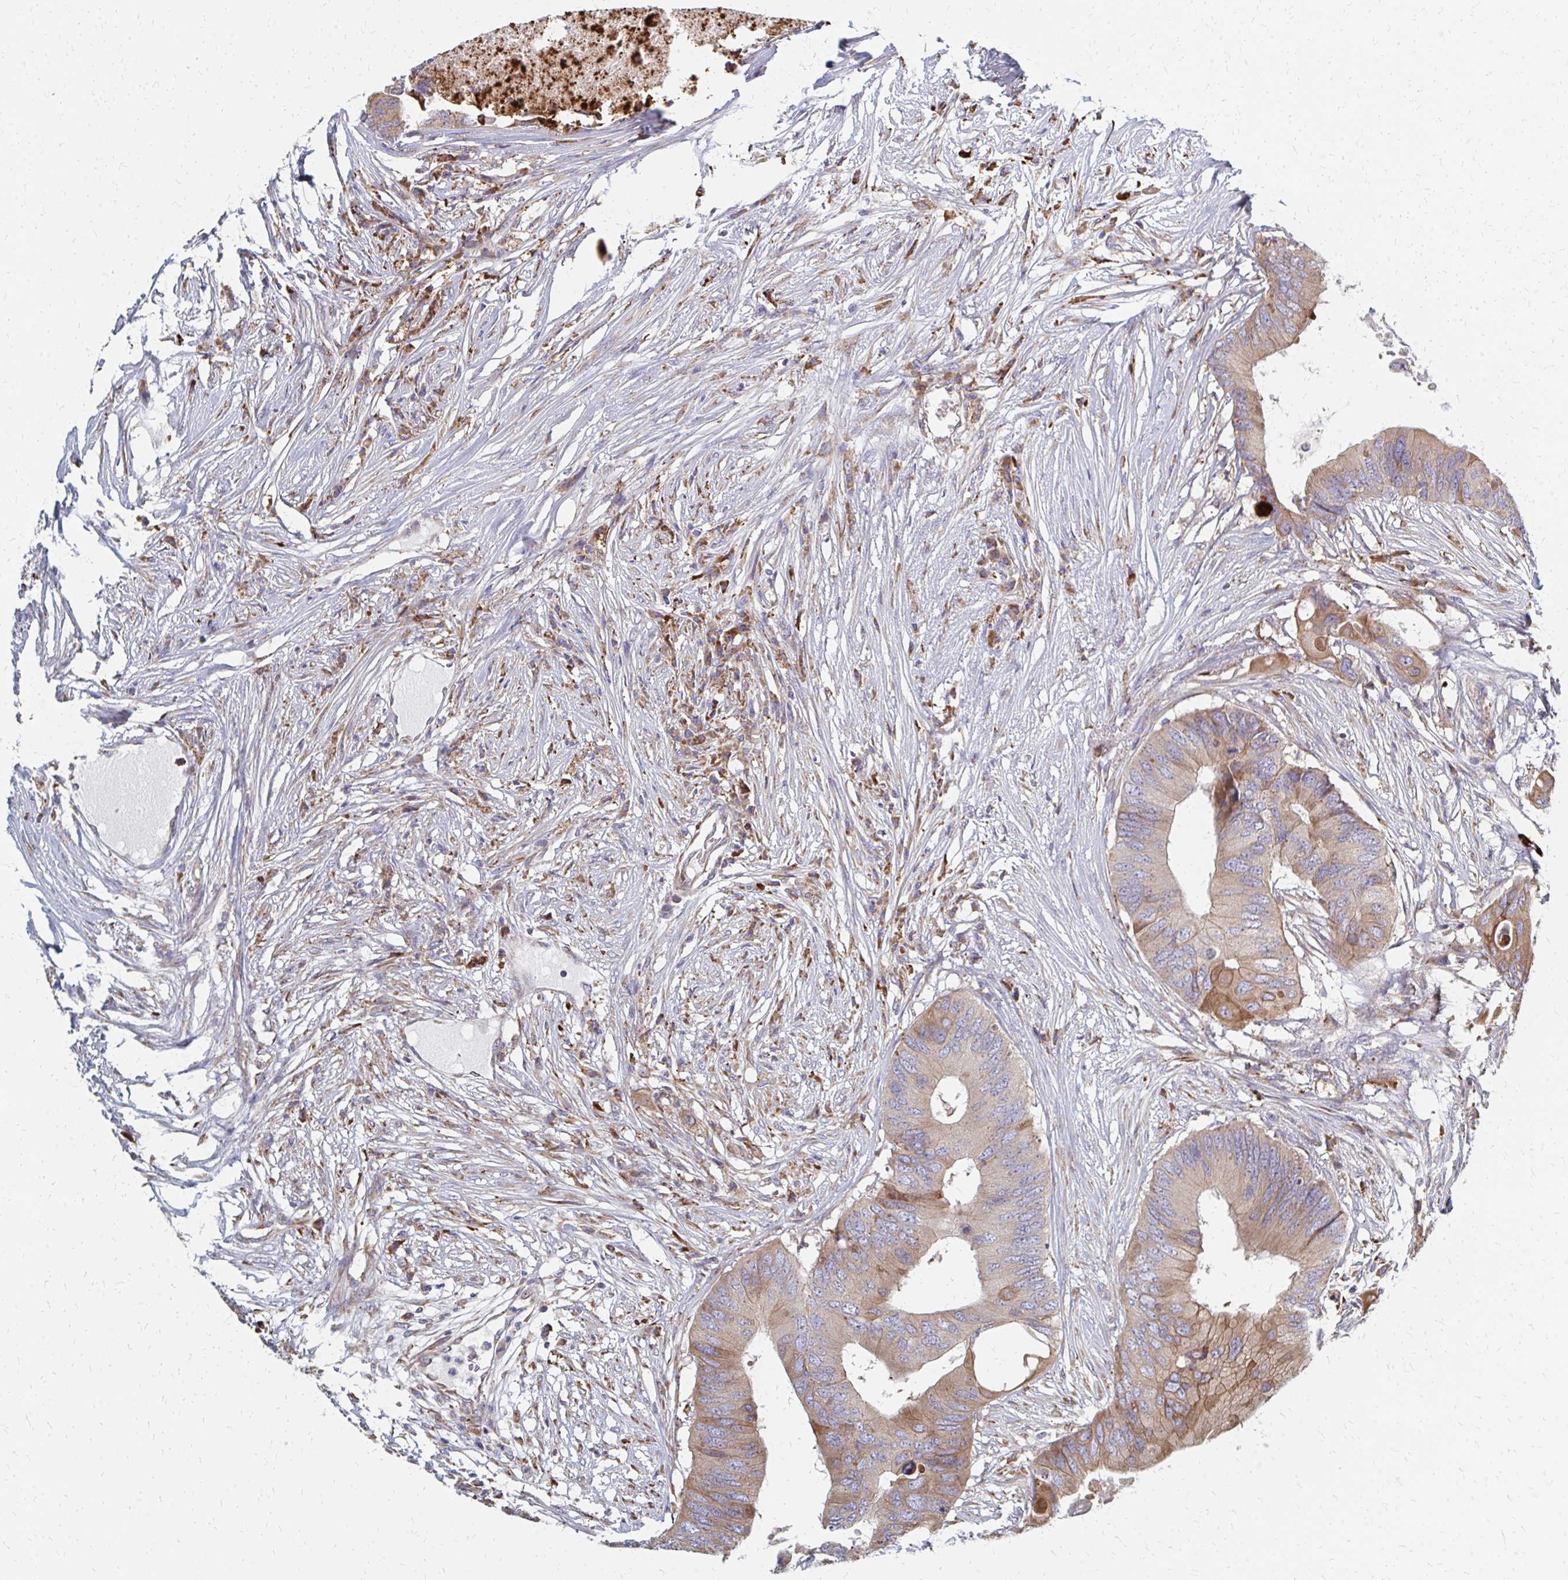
{"staining": {"intensity": "weak", "quantity": "25%-75%", "location": "cytoplasmic/membranous"}, "tissue": "colorectal cancer", "cell_type": "Tumor cells", "image_type": "cancer", "snomed": [{"axis": "morphology", "description": "Adenocarcinoma, NOS"}, {"axis": "topography", "description": "Colon"}], "caption": "The immunohistochemical stain labels weak cytoplasmic/membranous positivity in tumor cells of colorectal adenocarcinoma tissue. Ihc stains the protein in brown and the nuclei are stained blue.", "gene": "PPP1R13L", "patient": {"sex": "male", "age": 71}}